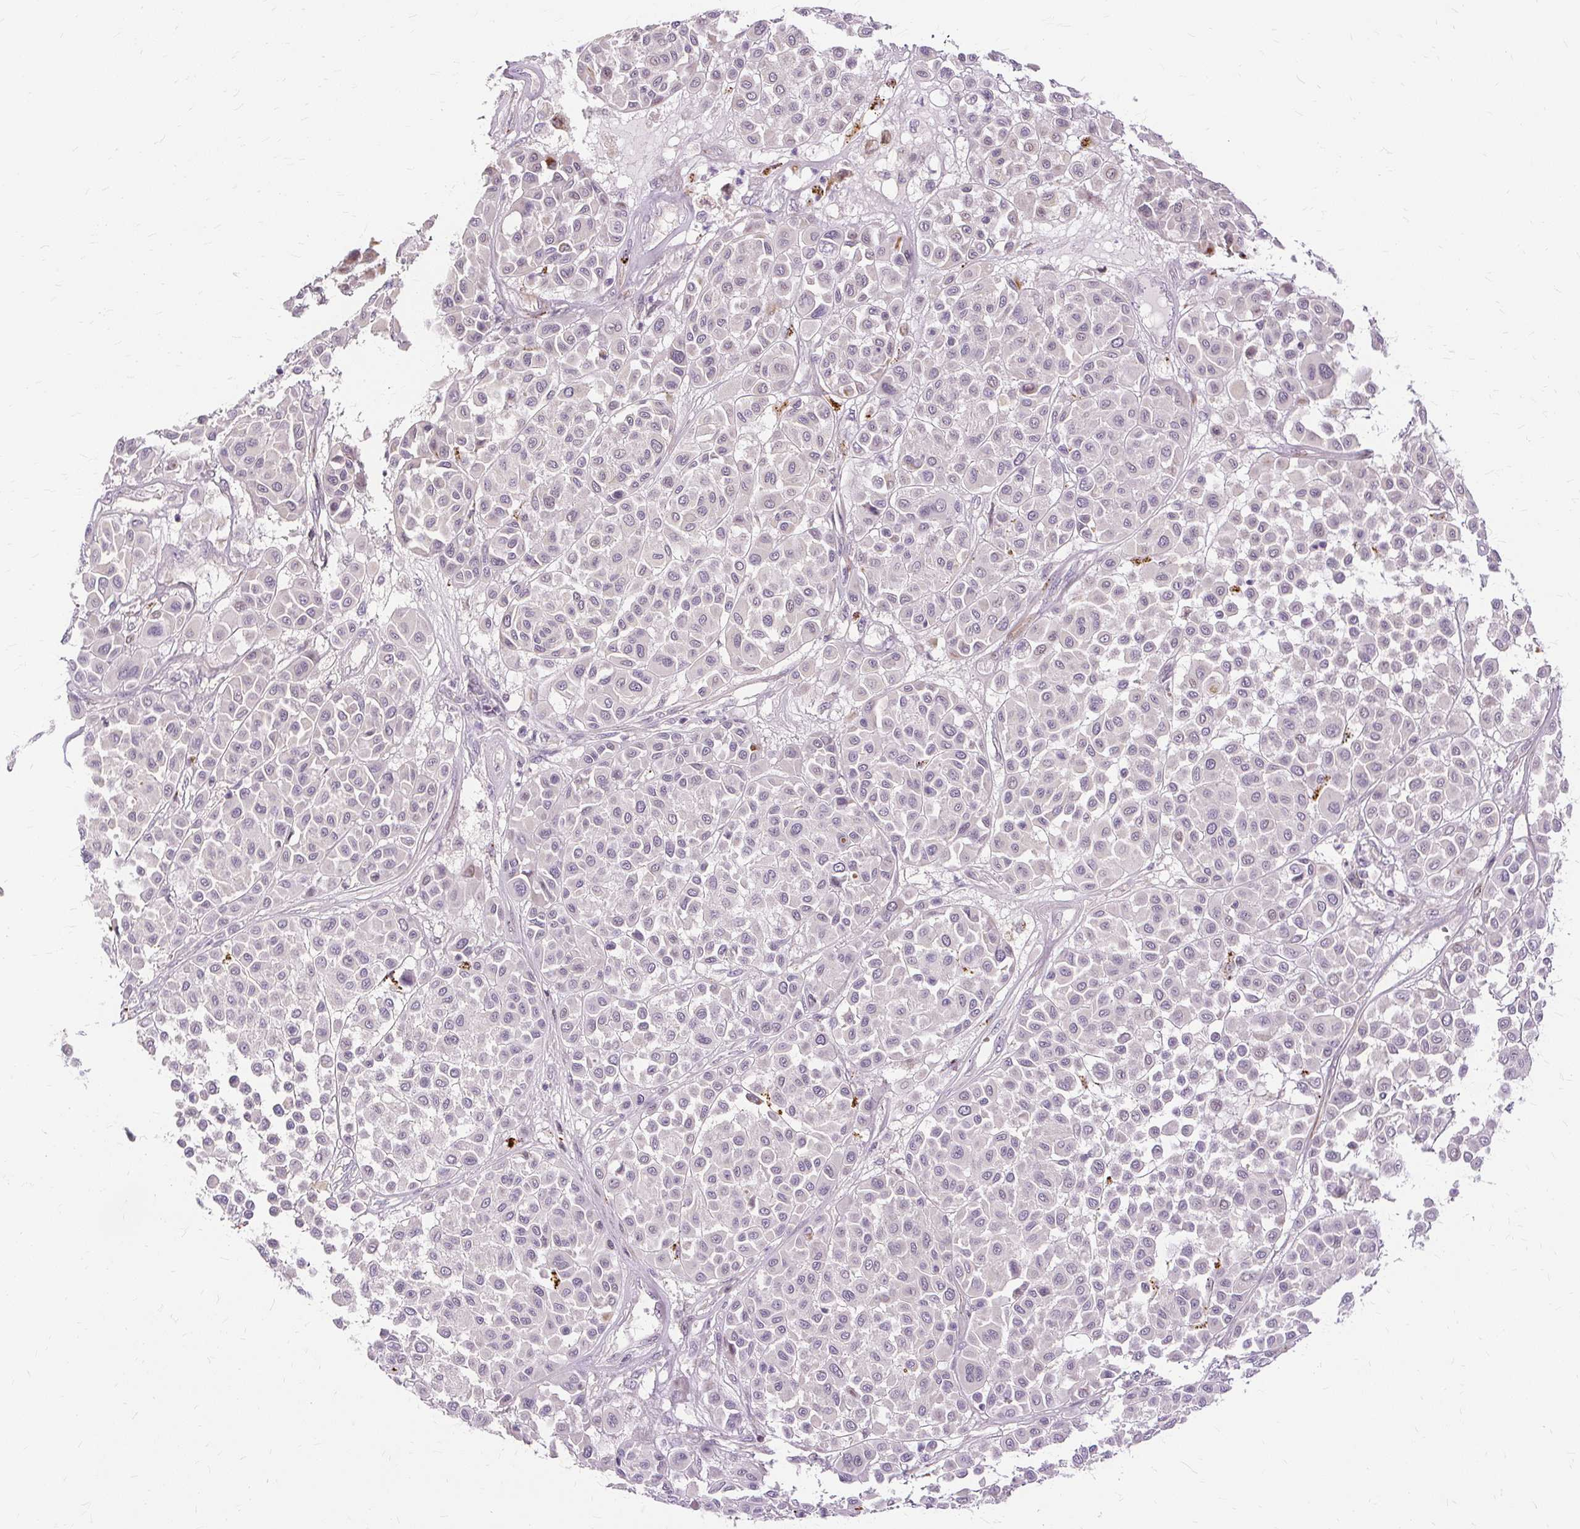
{"staining": {"intensity": "weak", "quantity": "<25%", "location": "nuclear"}, "tissue": "melanoma", "cell_type": "Tumor cells", "image_type": "cancer", "snomed": [{"axis": "morphology", "description": "Malignant melanoma, Metastatic site"}, {"axis": "topography", "description": "Soft tissue"}], "caption": "High power microscopy image of an IHC micrograph of melanoma, revealing no significant expression in tumor cells.", "gene": "MMACHC", "patient": {"sex": "male", "age": 41}}